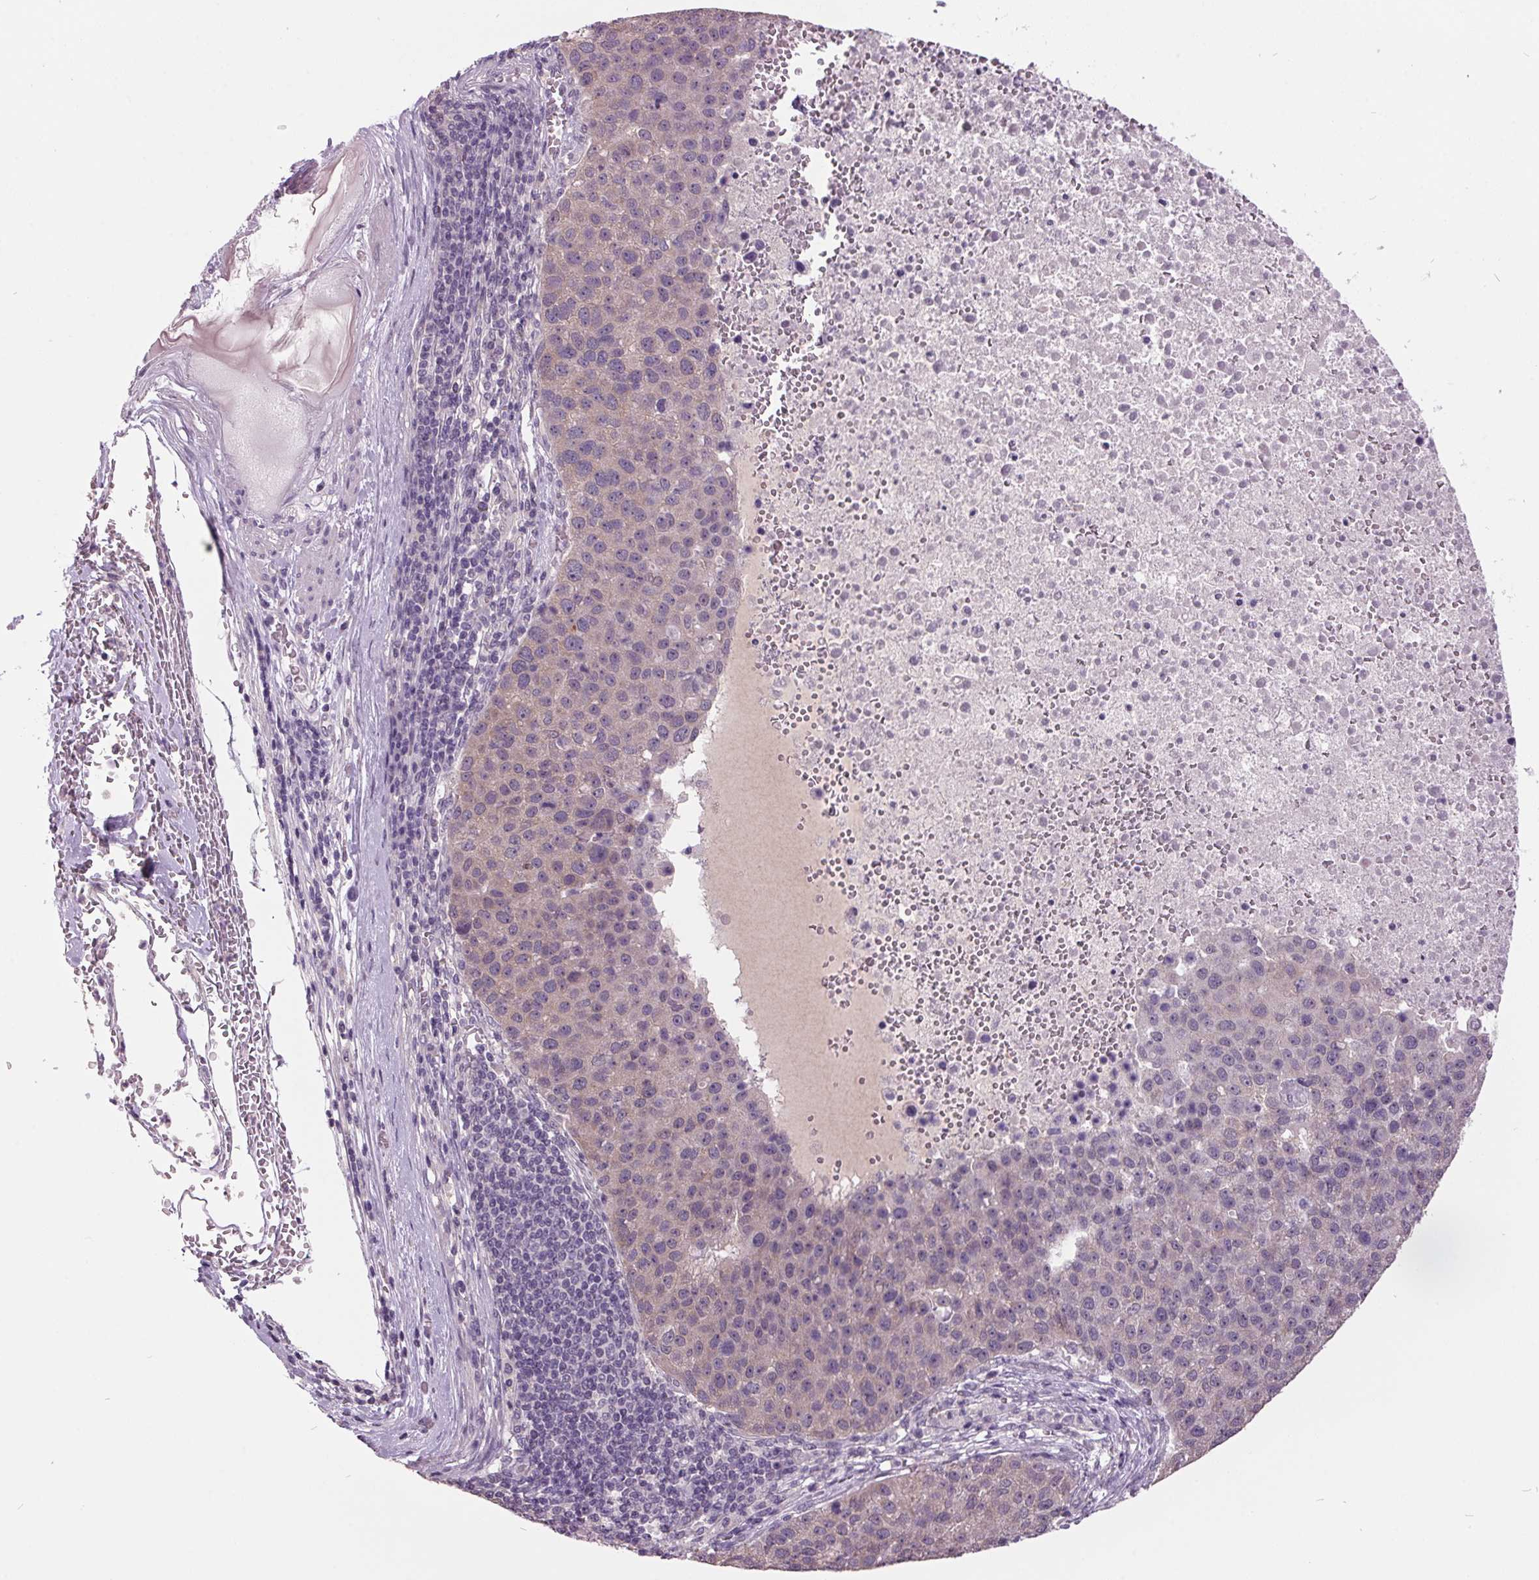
{"staining": {"intensity": "weak", "quantity": "25%-75%", "location": "cytoplasmic/membranous"}, "tissue": "pancreatic cancer", "cell_type": "Tumor cells", "image_type": "cancer", "snomed": [{"axis": "morphology", "description": "Adenocarcinoma, NOS"}, {"axis": "topography", "description": "Pancreas"}], "caption": "Immunohistochemical staining of adenocarcinoma (pancreatic) reveals low levels of weak cytoplasmic/membranous positivity in about 25%-75% of tumor cells.", "gene": "C2orf16", "patient": {"sex": "female", "age": 61}}